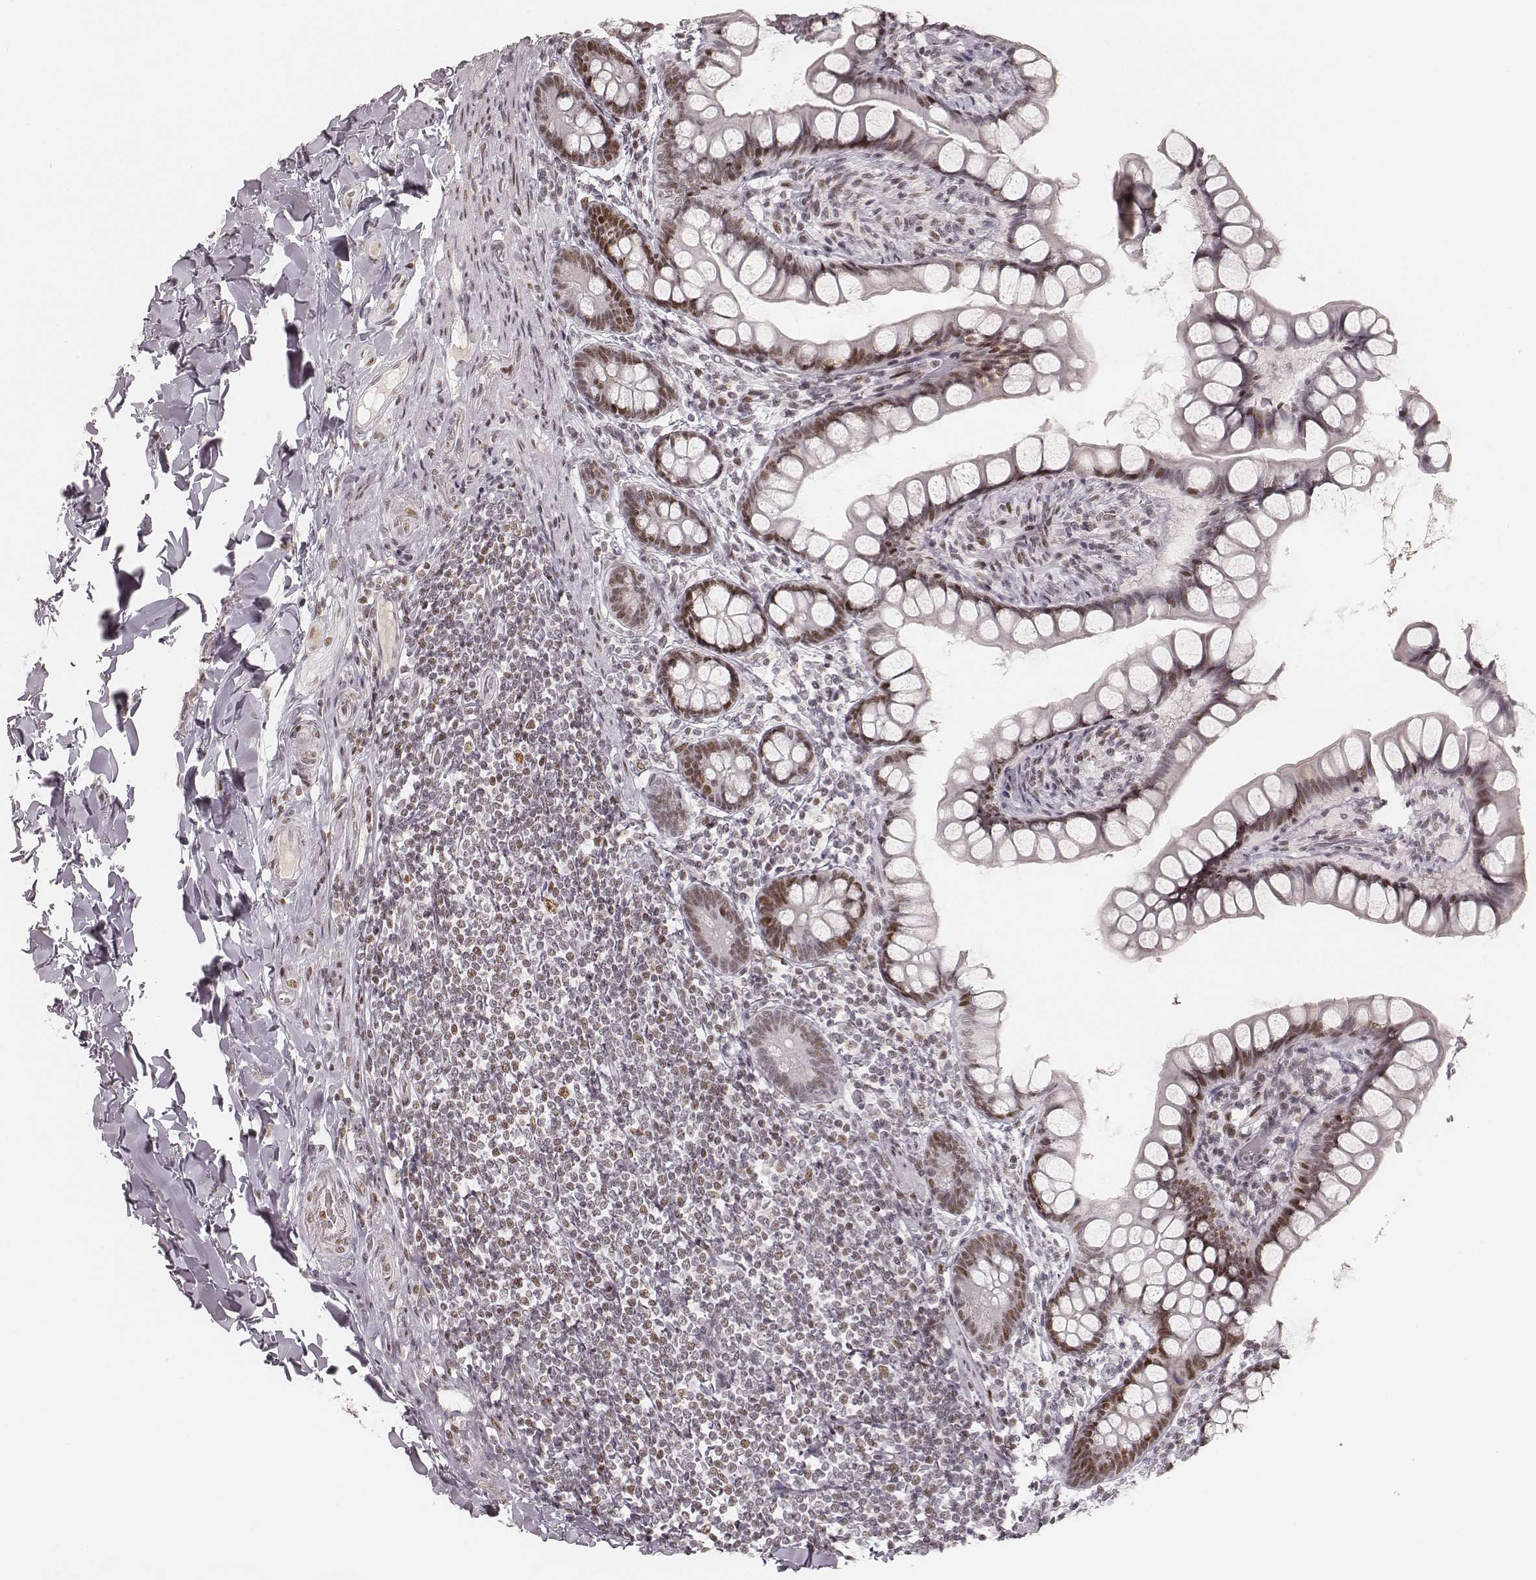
{"staining": {"intensity": "moderate", "quantity": ">75%", "location": "nuclear"}, "tissue": "small intestine", "cell_type": "Glandular cells", "image_type": "normal", "snomed": [{"axis": "morphology", "description": "Normal tissue, NOS"}, {"axis": "topography", "description": "Small intestine"}], "caption": "A micrograph showing moderate nuclear expression in about >75% of glandular cells in unremarkable small intestine, as visualized by brown immunohistochemical staining.", "gene": "HNRNPC", "patient": {"sex": "male", "age": 70}}